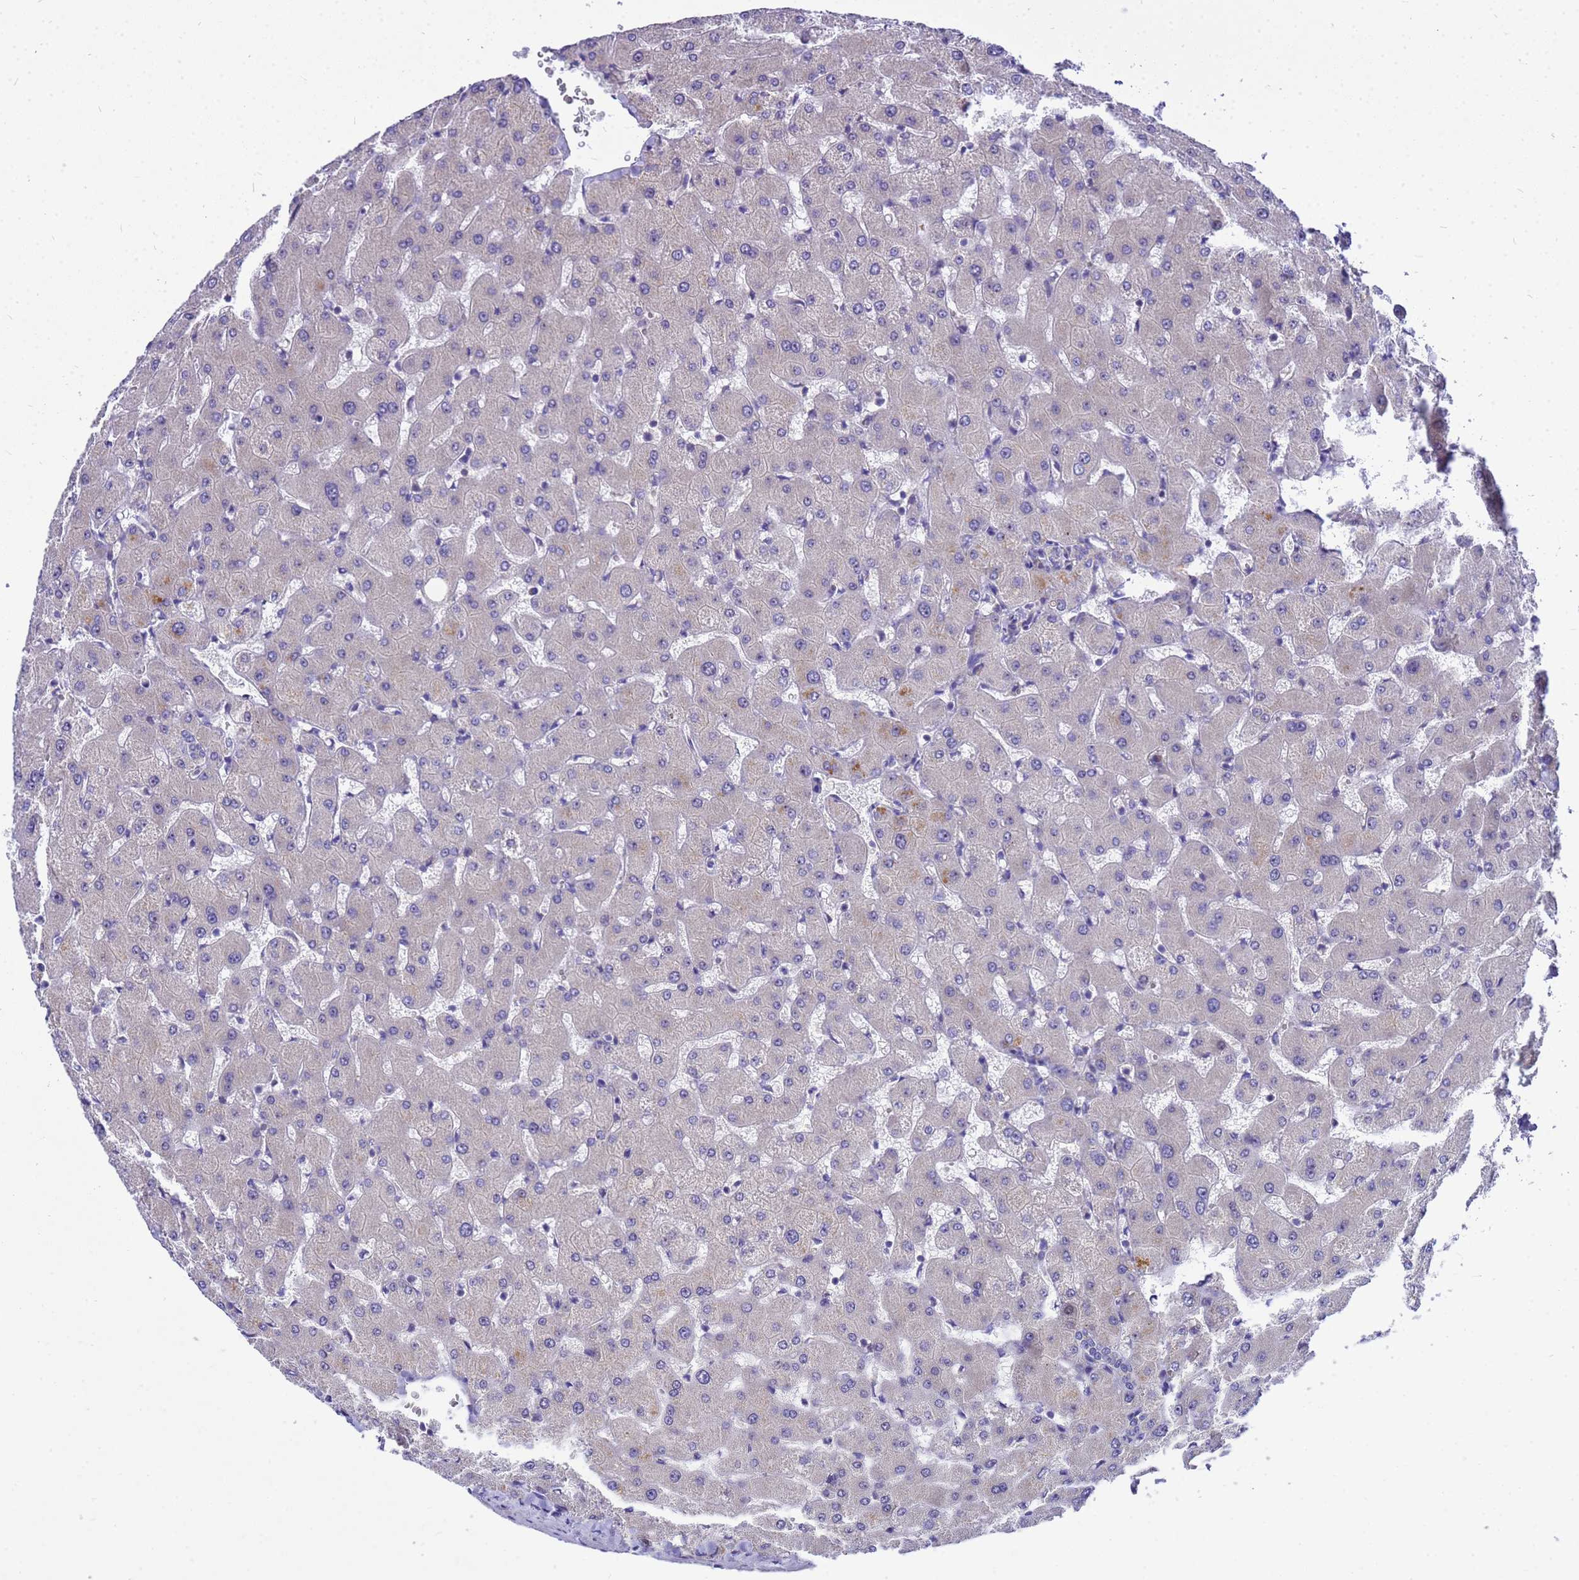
{"staining": {"intensity": "negative", "quantity": "none", "location": "none"}, "tissue": "liver", "cell_type": "Cholangiocytes", "image_type": "normal", "snomed": [{"axis": "morphology", "description": "Normal tissue, NOS"}, {"axis": "topography", "description": "Liver"}], "caption": "Liver stained for a protein using immunohistochemistry shows no positivity cholangiocytes.", "gene": "POP7", "patient": {"sex": "female", "age": 63}}